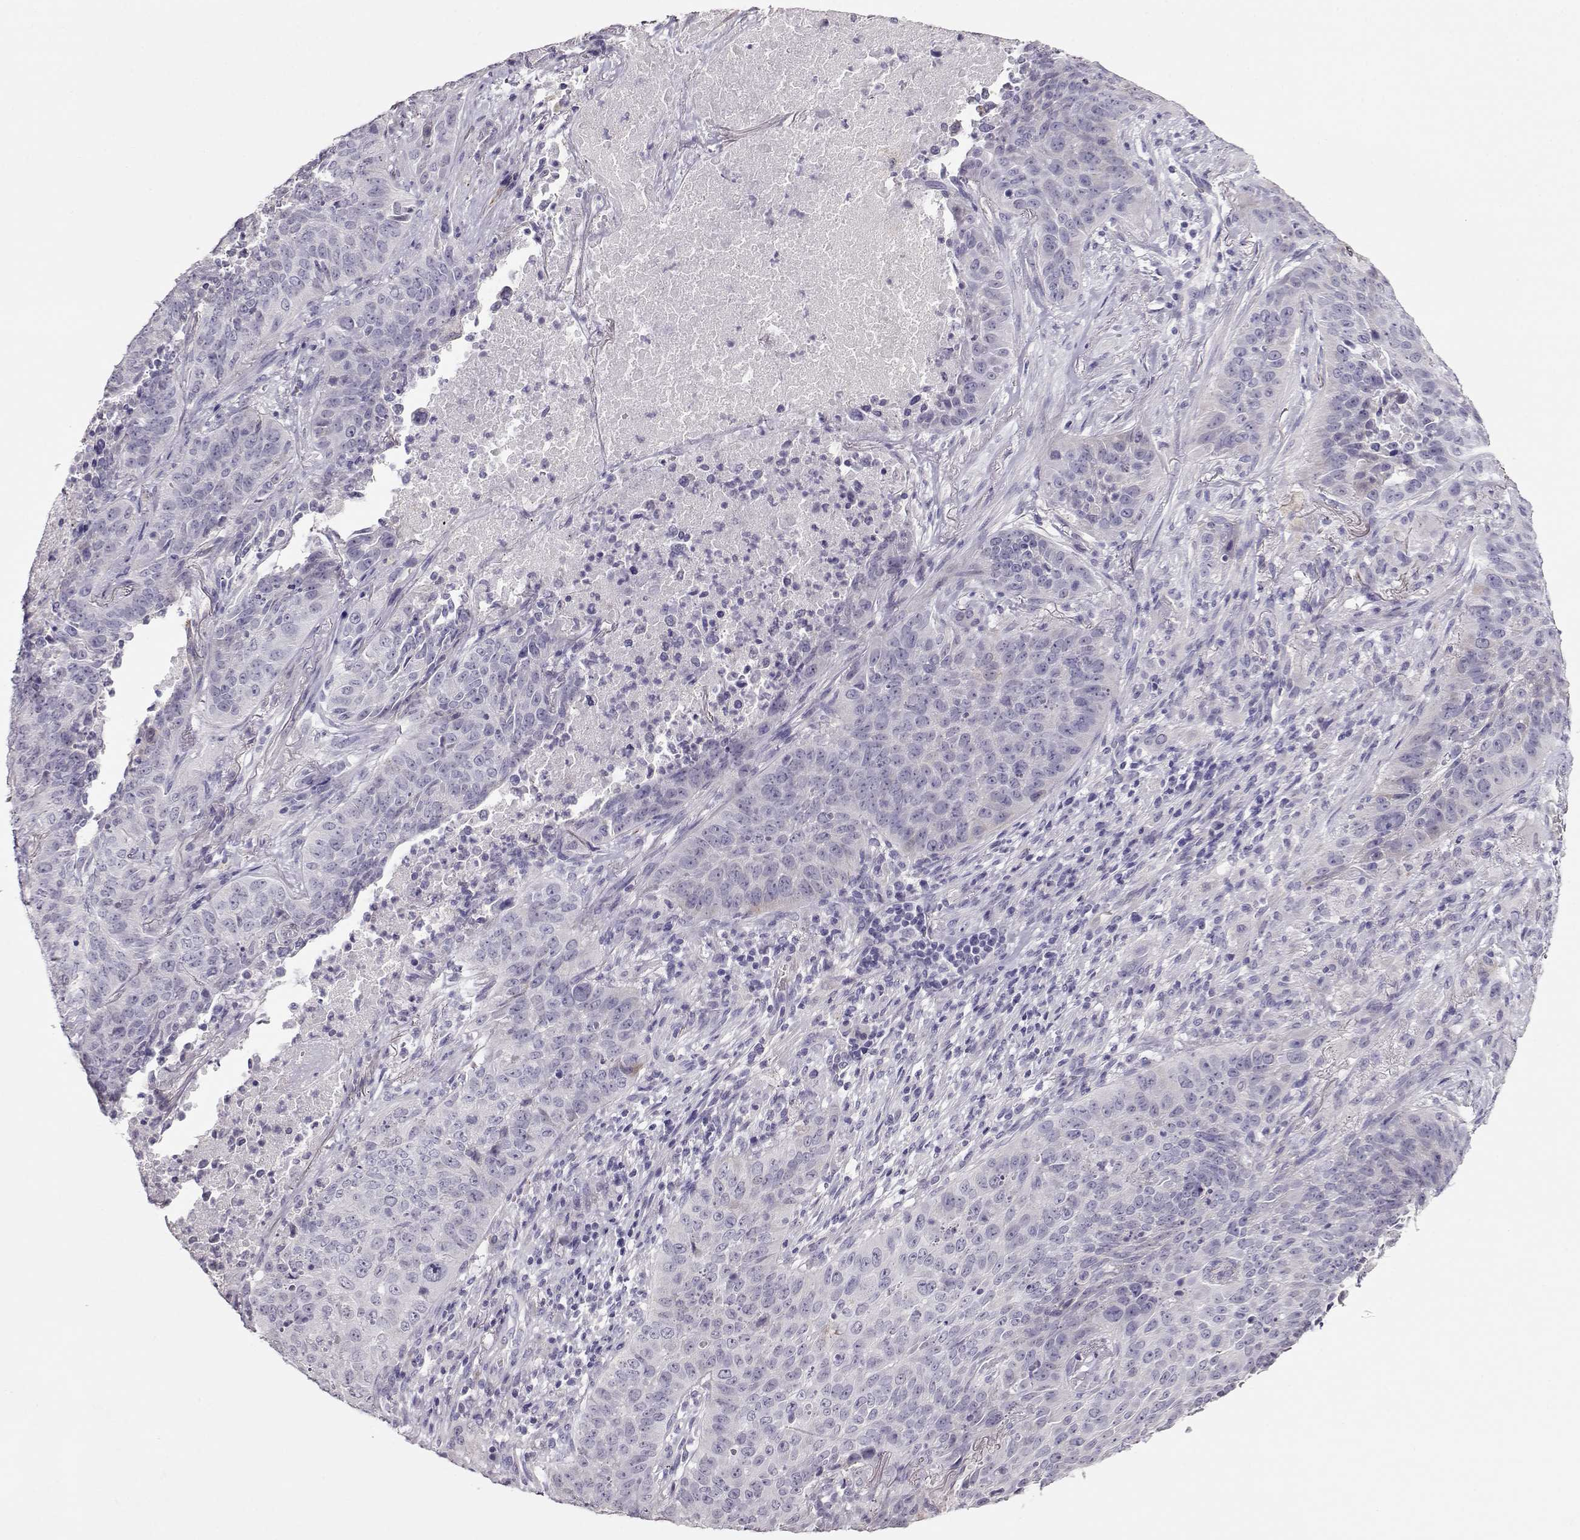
{"staining": {"intensity": "negative", "quantity": "none", "location": "none"}, "tissue": "lung cancer", "cell_type": "Tumor cells", "image_type": "cancer", "snomed": [{"axis": "morphology", "description": "Normal tissue, NOS"}, {"axis": "morphology", "description": "Squamous cell carcinoma, NOS"}, {"axis": "topography", "description": "Bronchus"}, {"axis": "topography", "description": "Lung"}], "caption": "Immunohistochemistry photomicrograph of human squamous cell carcinoma (lung) stained for a protein (brown), which shows no expression in tumor cells. (DAB (3,3'-diaminobenzidine) immunohistochemistry with hematoxylin counter stain).", "gene": "RBM44", "patient": {"sex": "male", "age": 64}}